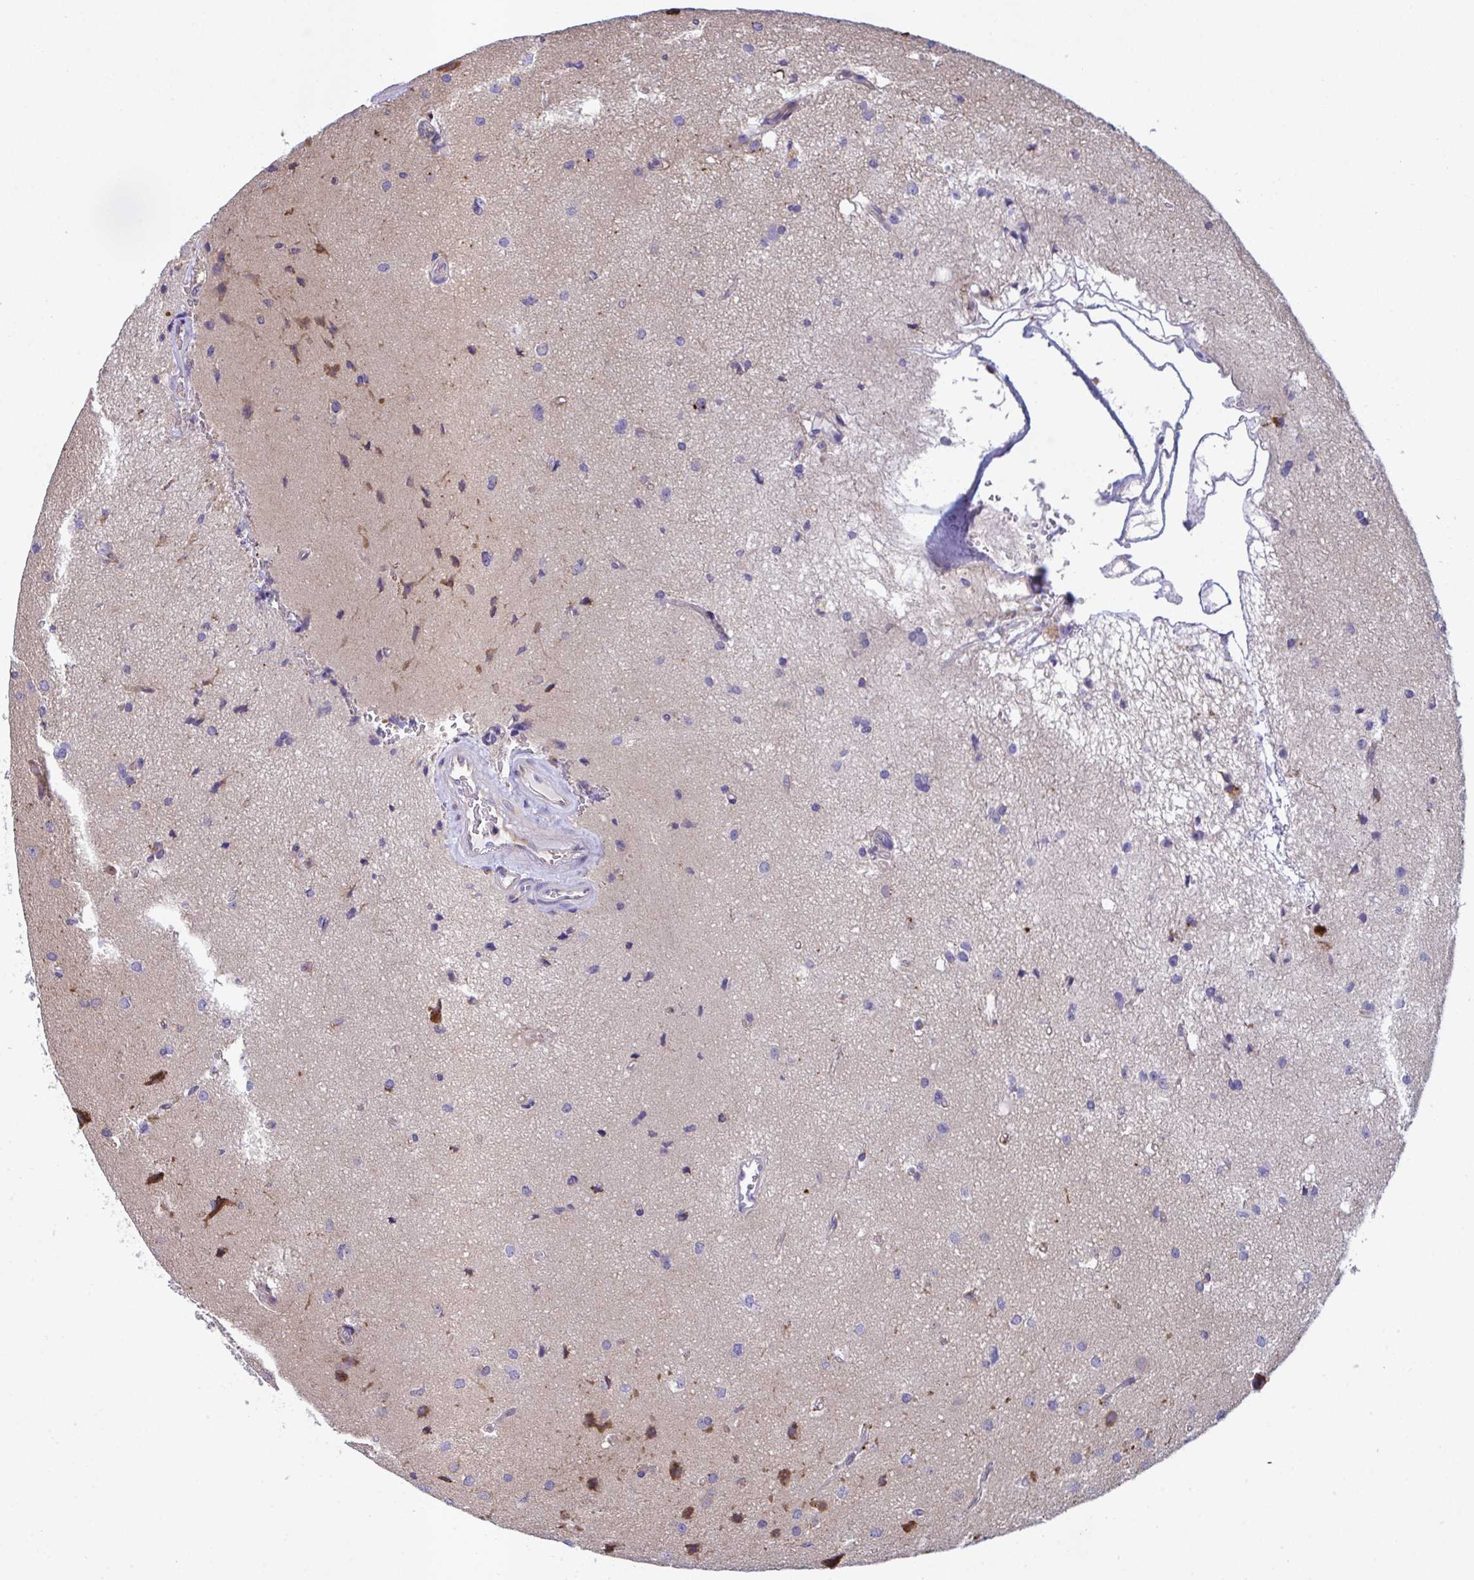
{"staining": {"intensity": "moderate", "quantity": "<25%", "location": "cytoplasmic/membranous"}, "tissue": "glioma", "cell_type": "Tumor cells", "image_type": "cancer", "snomed": [{"axis": "morphology", "description": "Glioma, malignant, High grade"}, {"axis": "topography", "description": "Brain"}], "caption": "Malignant glioma (high-grade) was stained to show a protein in brown. There is low levels of moderate cytoplasmic/membranous staining in approximately <25% of tumor cells. (Brightfield microscopy of DAB IHC at high magnification).", "gene": "PEAK3", "patient": {"sex": "male", "age": 68}}